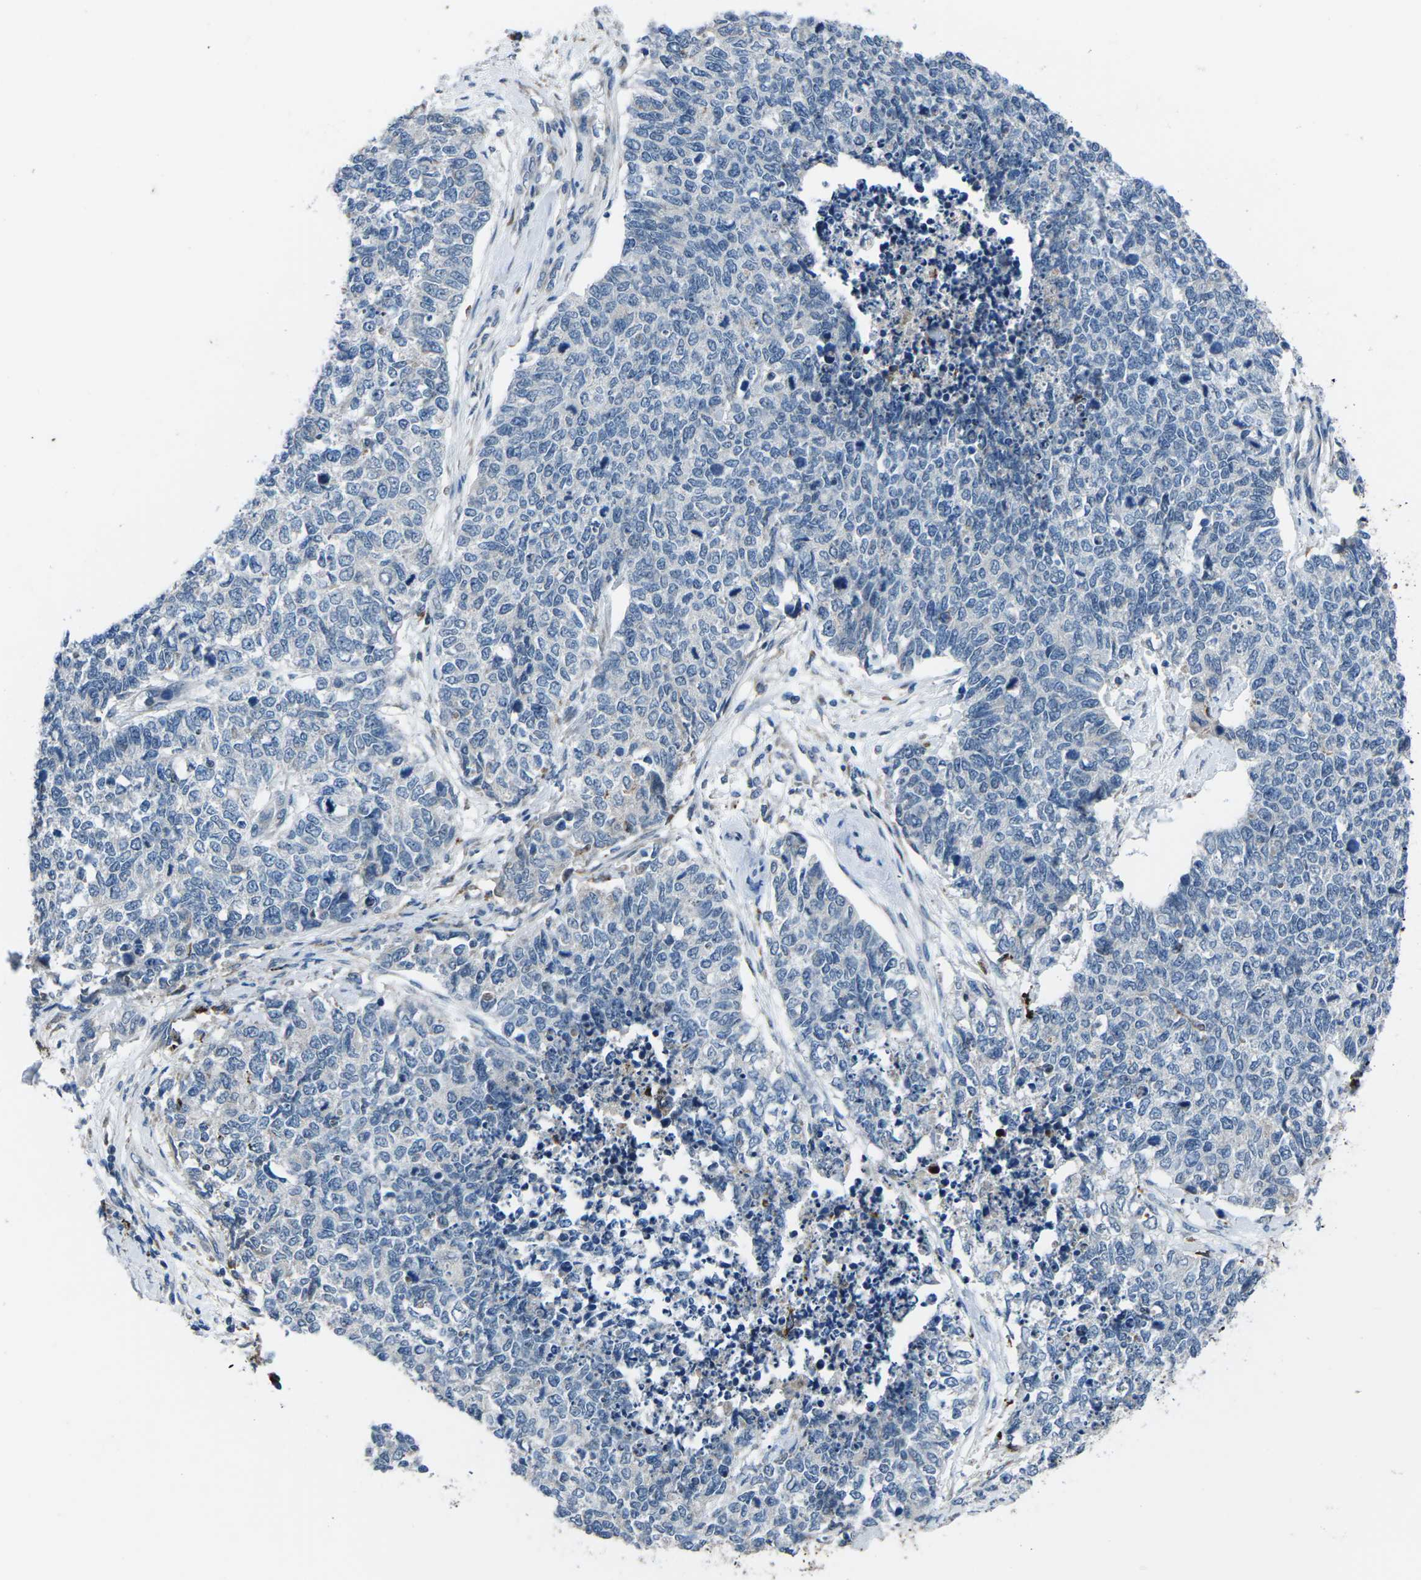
{"staining": {"intensity": "negative", "quantity": "none", "location": "none"}, "tissue": "cervical cancer", "cell_type": "Tumor cells", "image_type": "cancer", "snomed": [{"axis": "morphology", "description": "Squamous cell carcinoma, NOS"}, {"axis": "topography", "description": "Cervix"}], "caption": "Cervical squamous cell carcinoma was stained to show a protein in brown. There is no significant staining in tumor cells.", "gene": "PTPN1", "patient": {"sex": "female", "age": 63}}